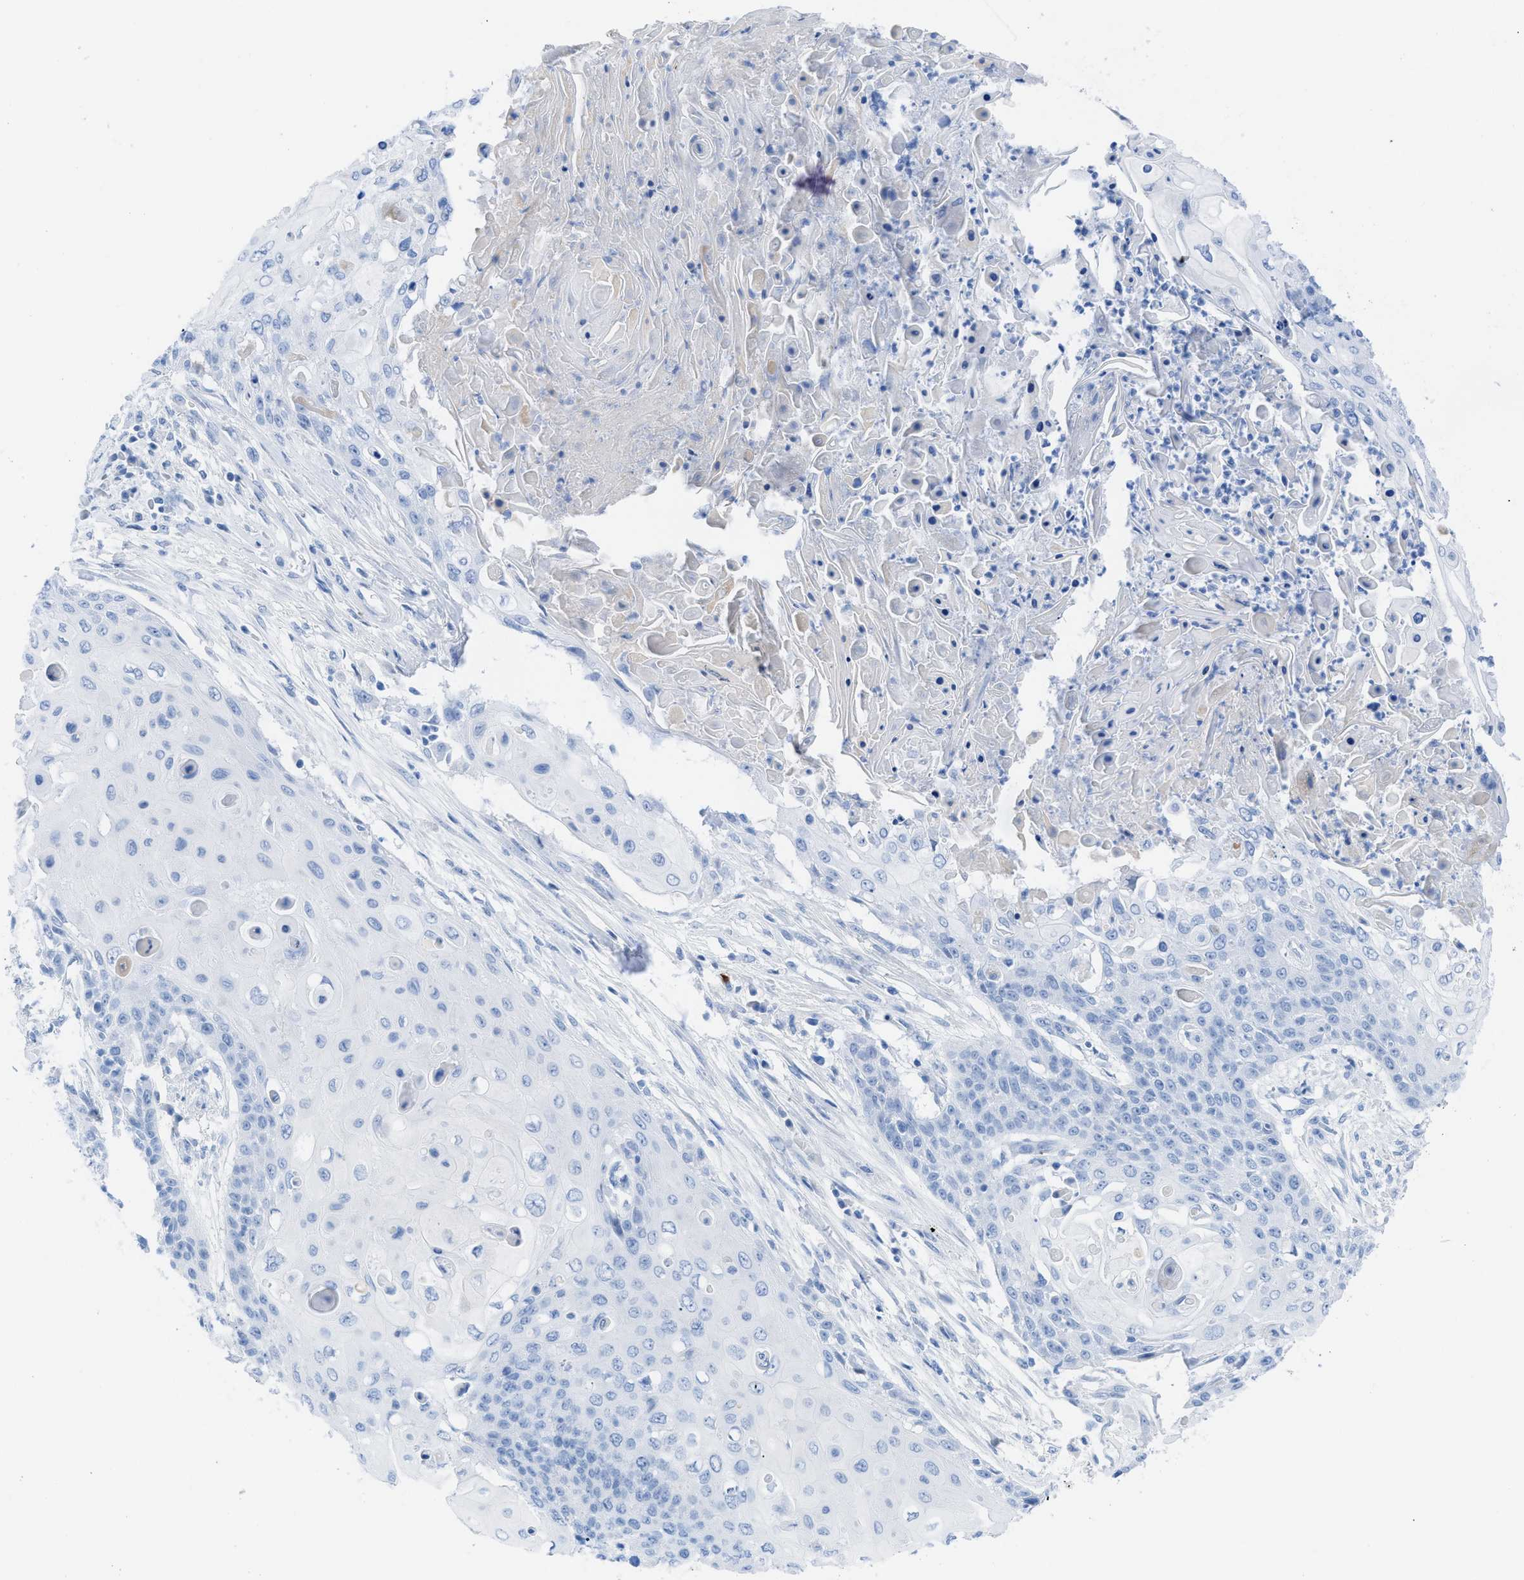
{"staining": {"intensity": "negative", "quantity": "none", "location": "none"}, "tissue": "cervical cancer", "cell_type": "Tumor cells", "image_type": "cancer", "snomed": [{"axis": "morphology", "description": "Squamous cell carcinoma, NOS"}, {"axis": "topography", "description": "Cervix"}], "caption": "High magnification brightfield microscopy of cervical cancer stained with DAB (brown) and counterstained with hematoxylin (blue): tumor cells show no significant staining. The staining is performed using DAB (3,3'-diaminobenzidine) brown chromogen with nuclei counter-stained in using hematoxylin.", "gene": "TCL1A", "patient": {"sex": "female", "age": 39}}